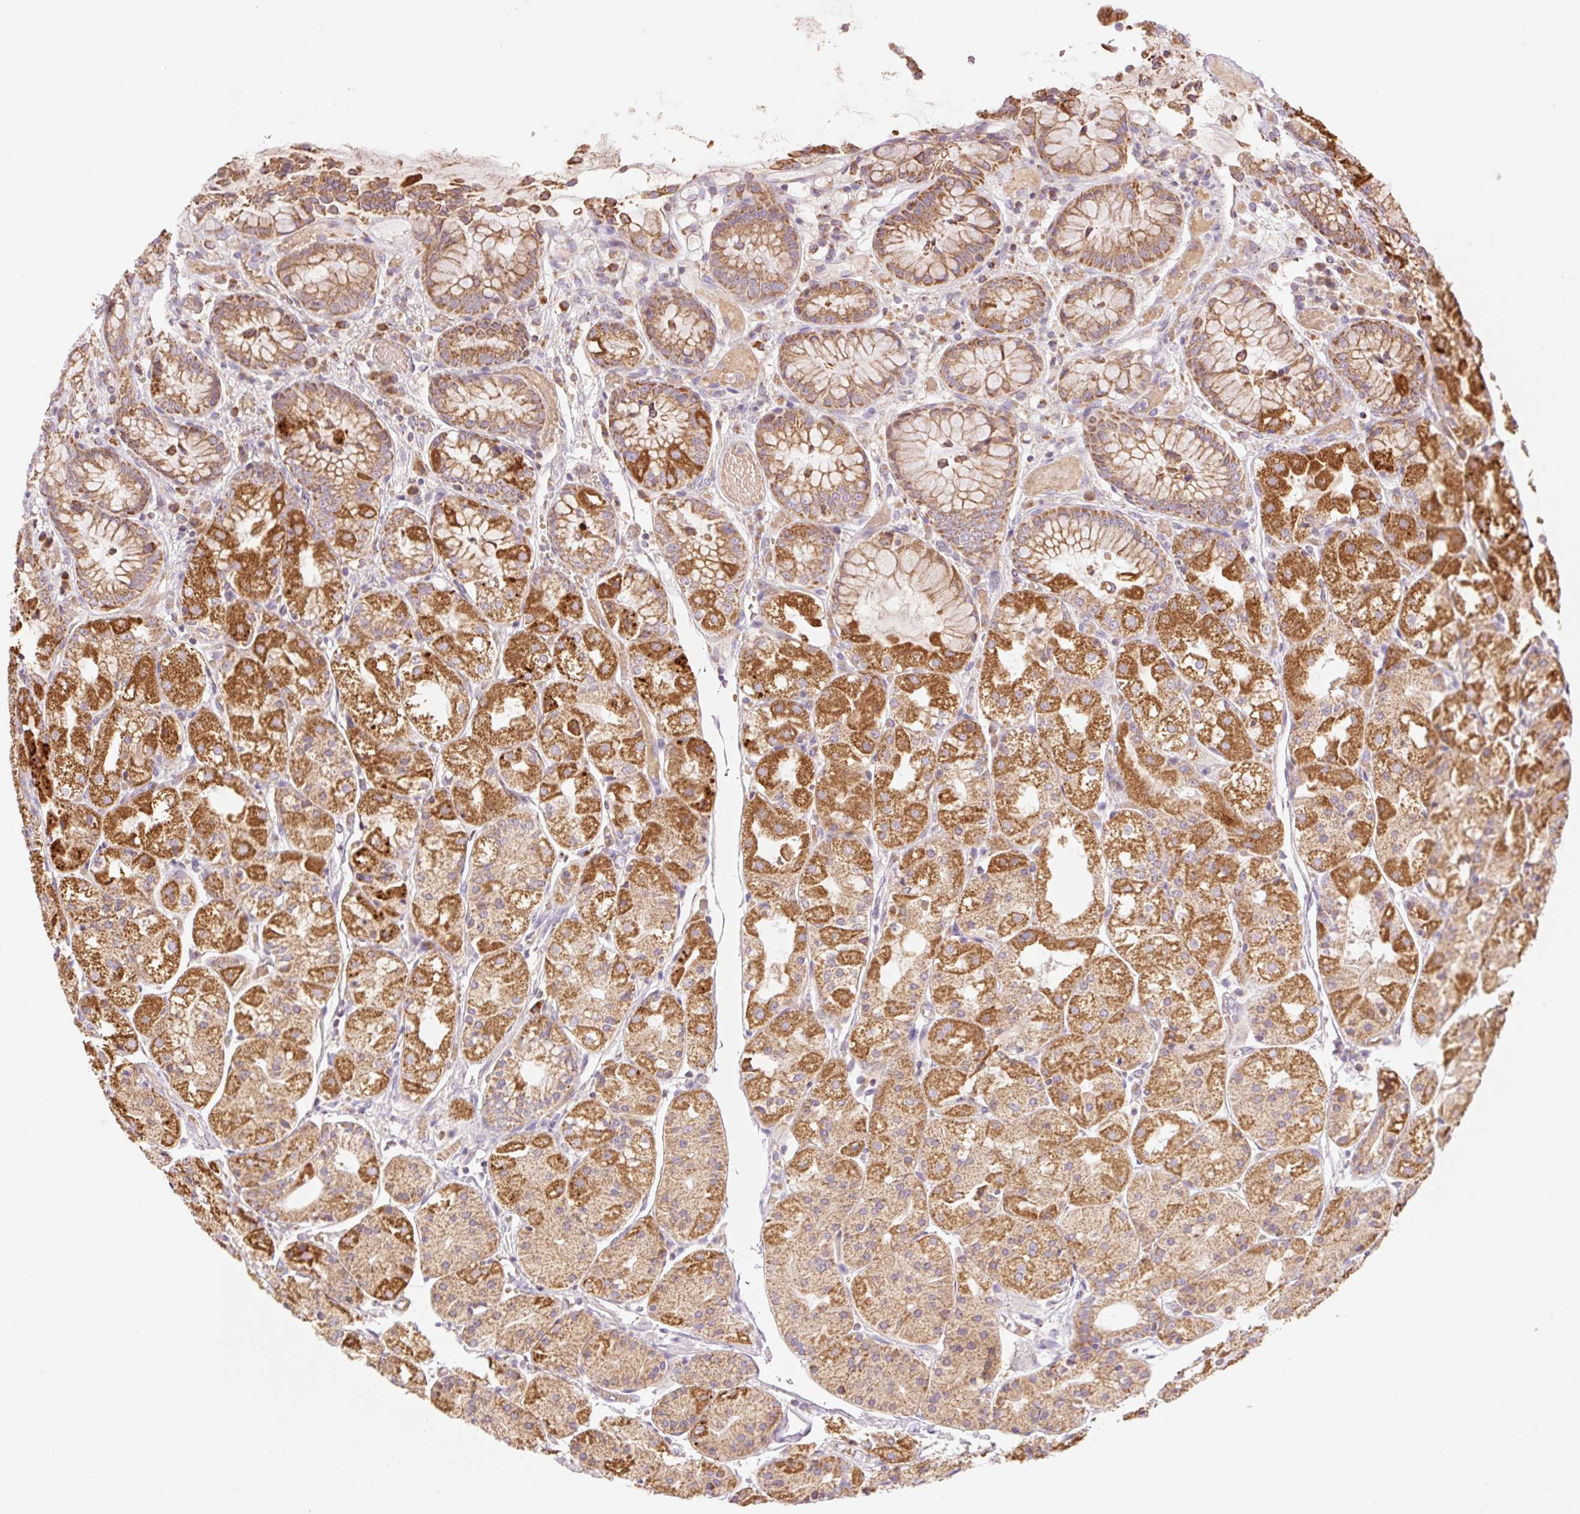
{"staining": {"intensity": "strong", "quantity": ">75%", "location": "cytoplasmic/membranous"}, "tissue": "stomach", "cell_type": "Glandular cells", "image_type": "normal", "snomed": [{"axis": "morphology", "description": "Normal tissue, NOS"}, {"axis": "topography", "description": "Stomach, upper"}], "caption": "Protein staining of normal stomach exhibits strong cytoplasmic/membranous positivity in about >75% of glandular cells.", "gene": "GOSR2", "patient": {"sex": "male", "age": 72}}